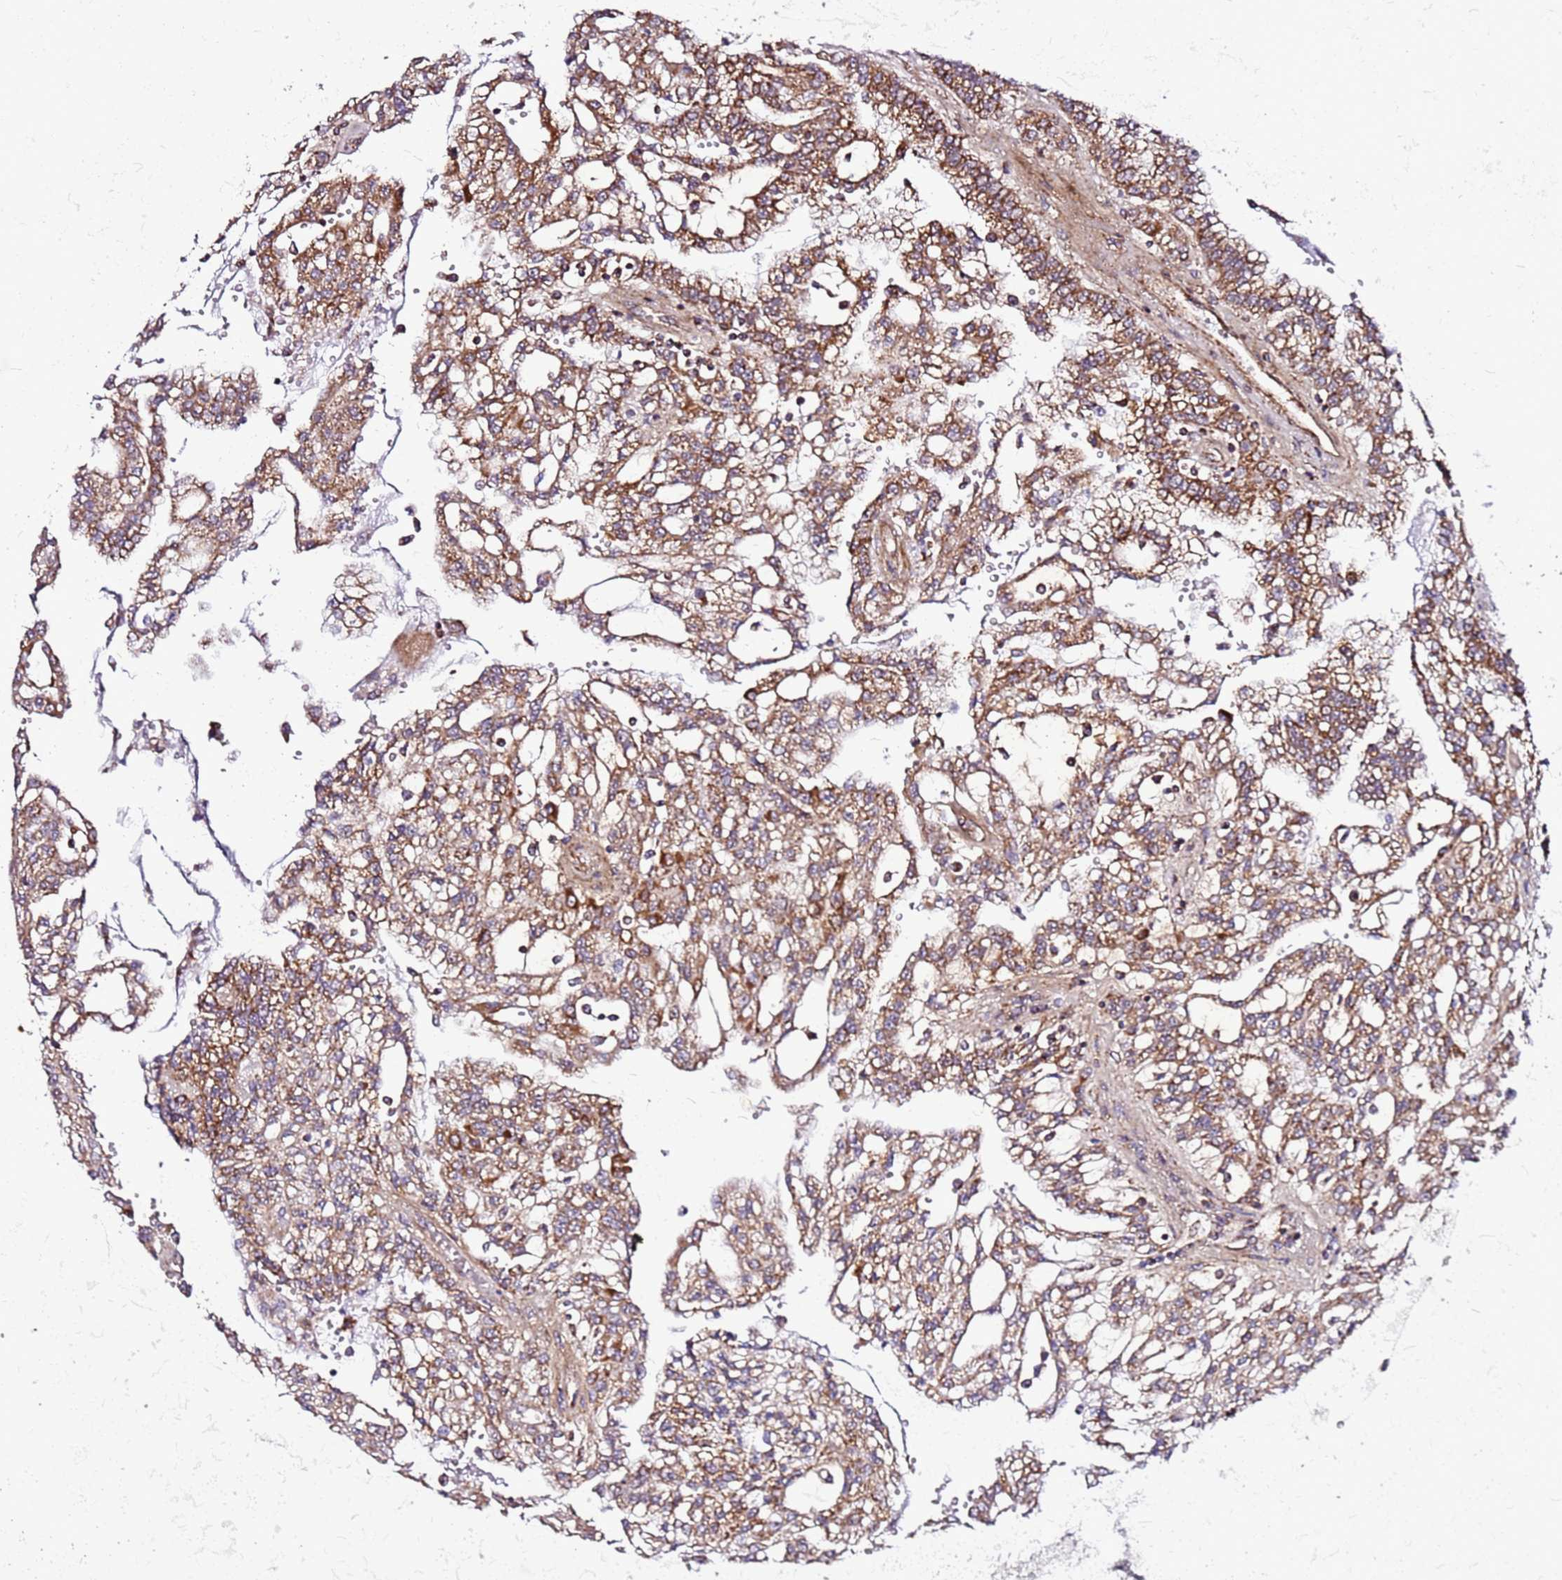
{"staining": {"intensity": "moderate", "quantity": ">75%", "location": "cytoplasmic/membranous"}, "tissue": "renal cancer", "cell_type": "Tumor cells", "image_type": "cancer", "snomed": [{"axis": "morphology", "description": "Adenocarcinoma, NOS"}, {"axis": "topography", "description": "Kidney"}], "caption": "Brown immunohistochemical staining in renal cancer (adenocarcinoma) demonstrates moderate cytoplasmic/membranous expression in about >75% of tumor cells.", "gene": "OR51T1", "patient": {"sex": "male", "age": 63}}